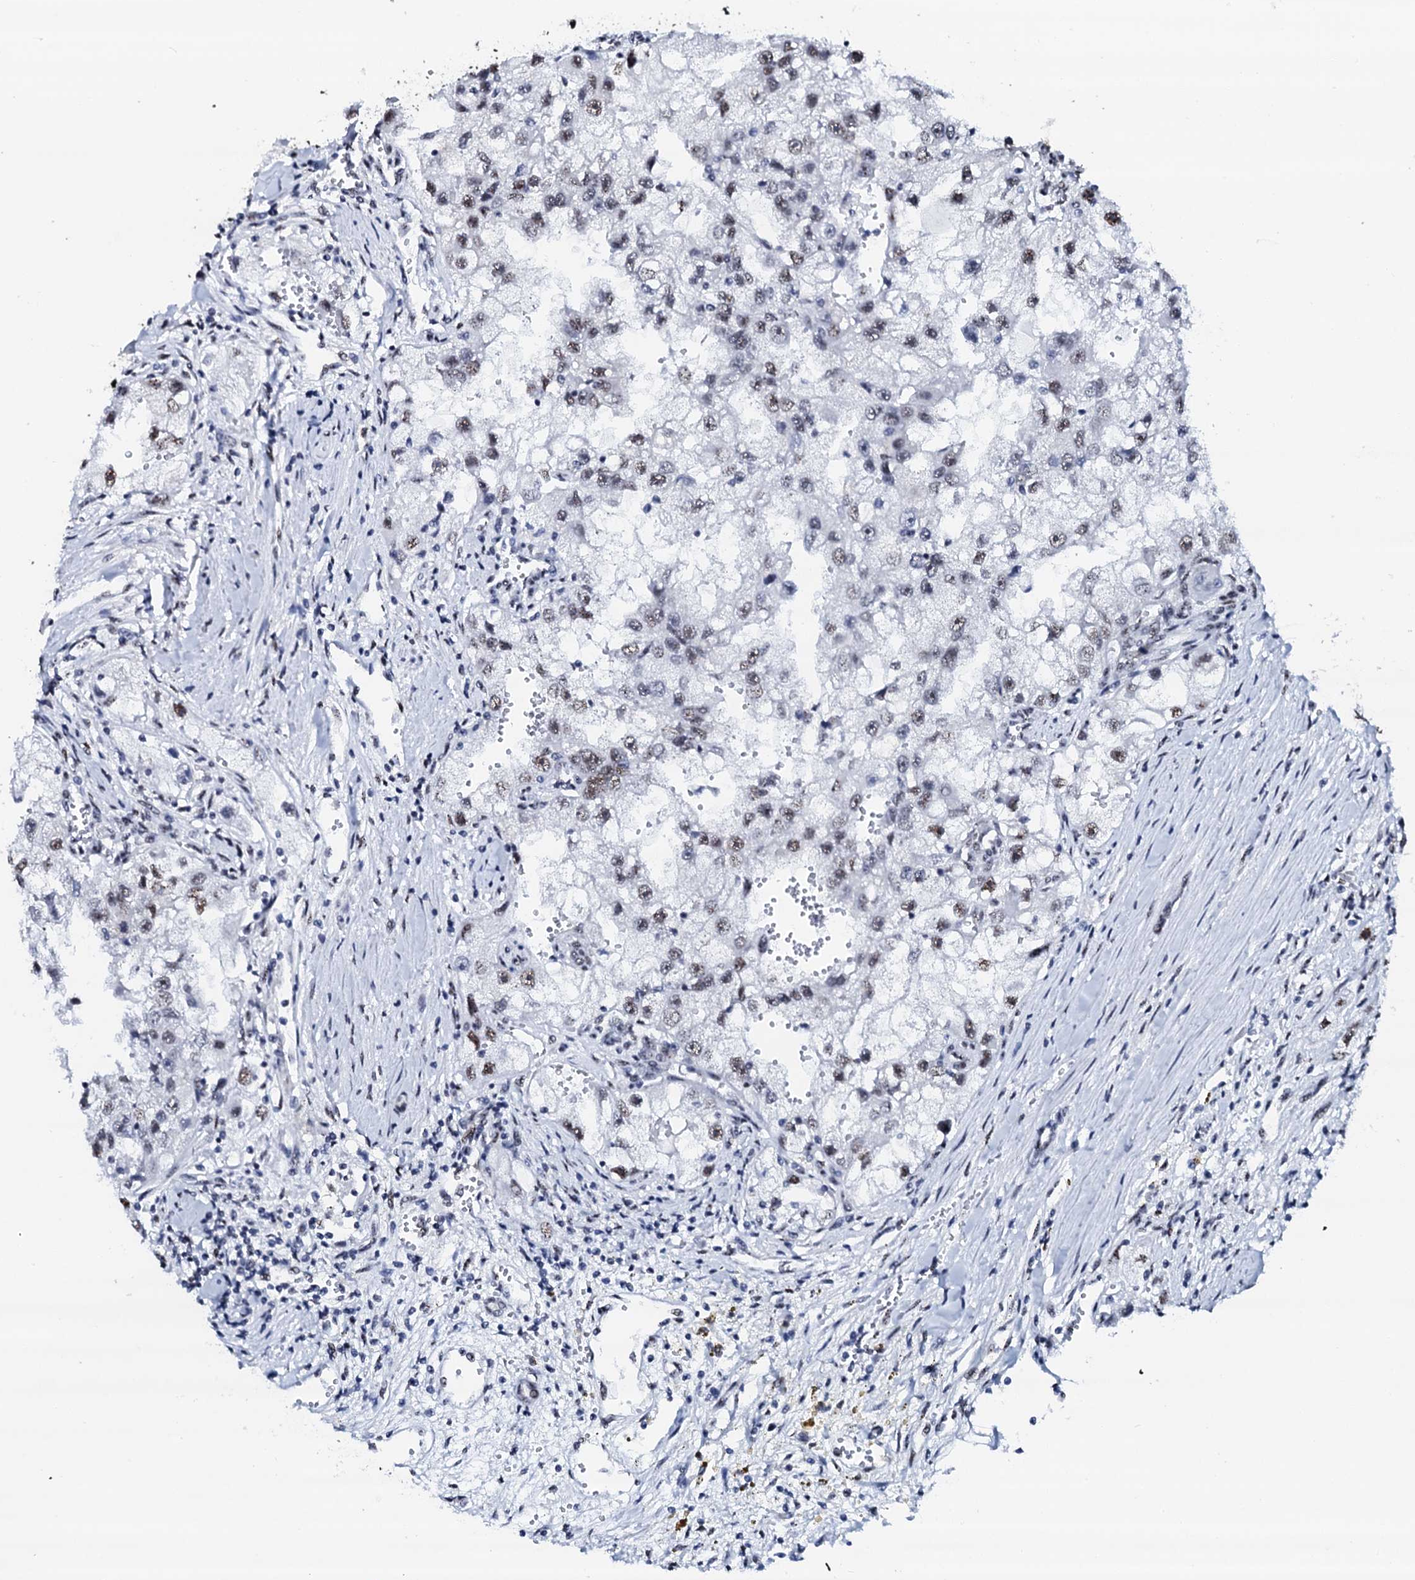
{"staining": {"intensity": "moderate", "quantity": "<25%", "location": "nuclear"}, "tissue": "renal cancer", "cell_type": "Tumor cells", "image_type": "cancer", "snomed": [{"axis": "morphology", "description": "Adenocarcinoma, NOS"}, {"axis": "topography", "description": "Kidney"}], "caption": "Human renal cancer (adenocarcinoma) stained for a protein (brown) shows moderate nuclear positive expression in approximately <25% of tumor cells.", "gene": "NKAPD1", "patient": {"sex": "male", "age": 63}}